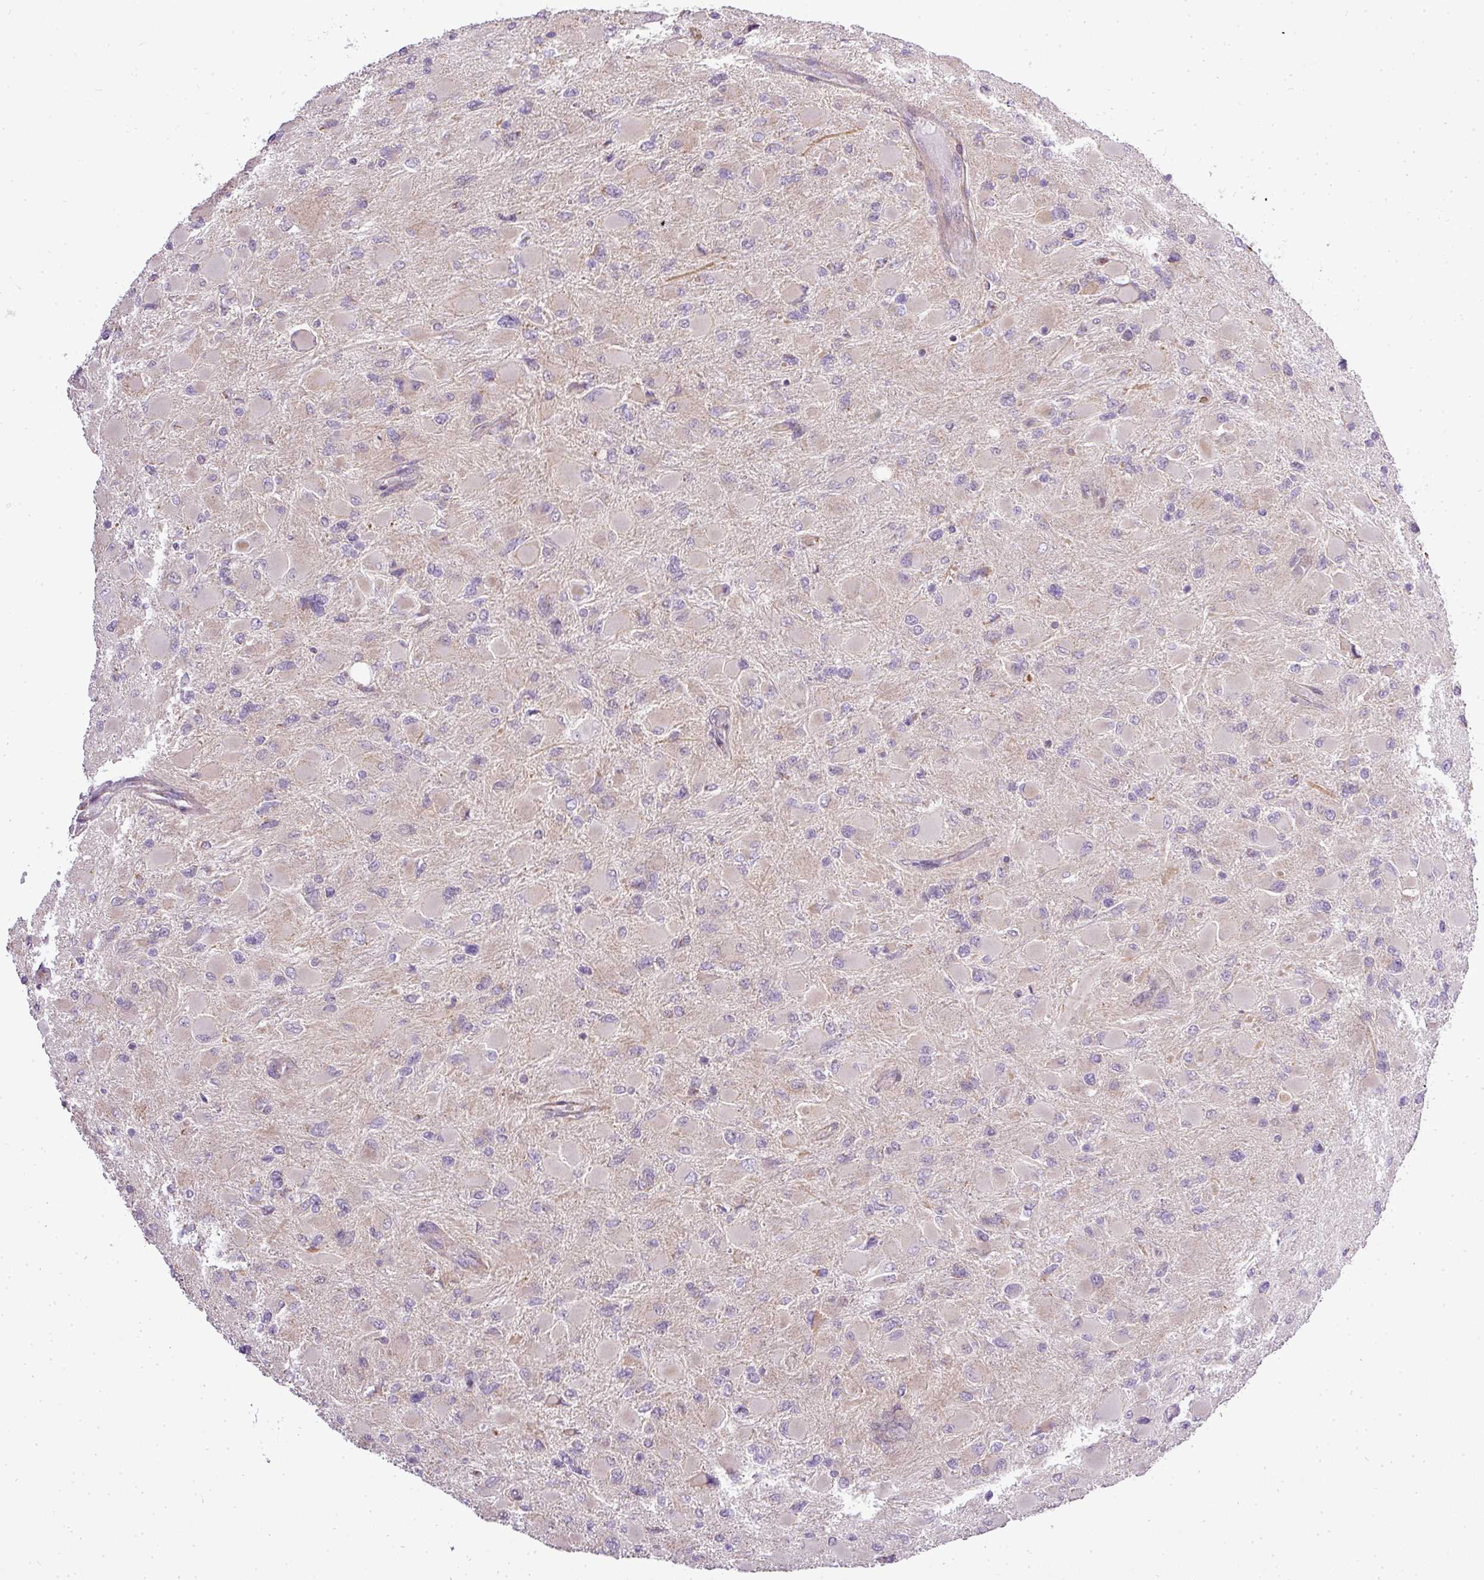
{"staining": {"intensity": "negative", "quantity": "none", "location": "none"}, "tissue": "glioma", "cell_type": "Tumor cells", "image_type": "cancer", "snomed": [{"axis": "morphology", "description": "Glioma, malignant, High grade"}, {"axis": "topography", "description": "Cerebral cortex"}], "caption": "Immunohistochemistry histopathology image of malignant glioma (high-grade) stained for a protein (brown), which shows no expression in tumor cells.", "gene": "ZDHHC1", "patient": {"sex": "female", "age": 36}}